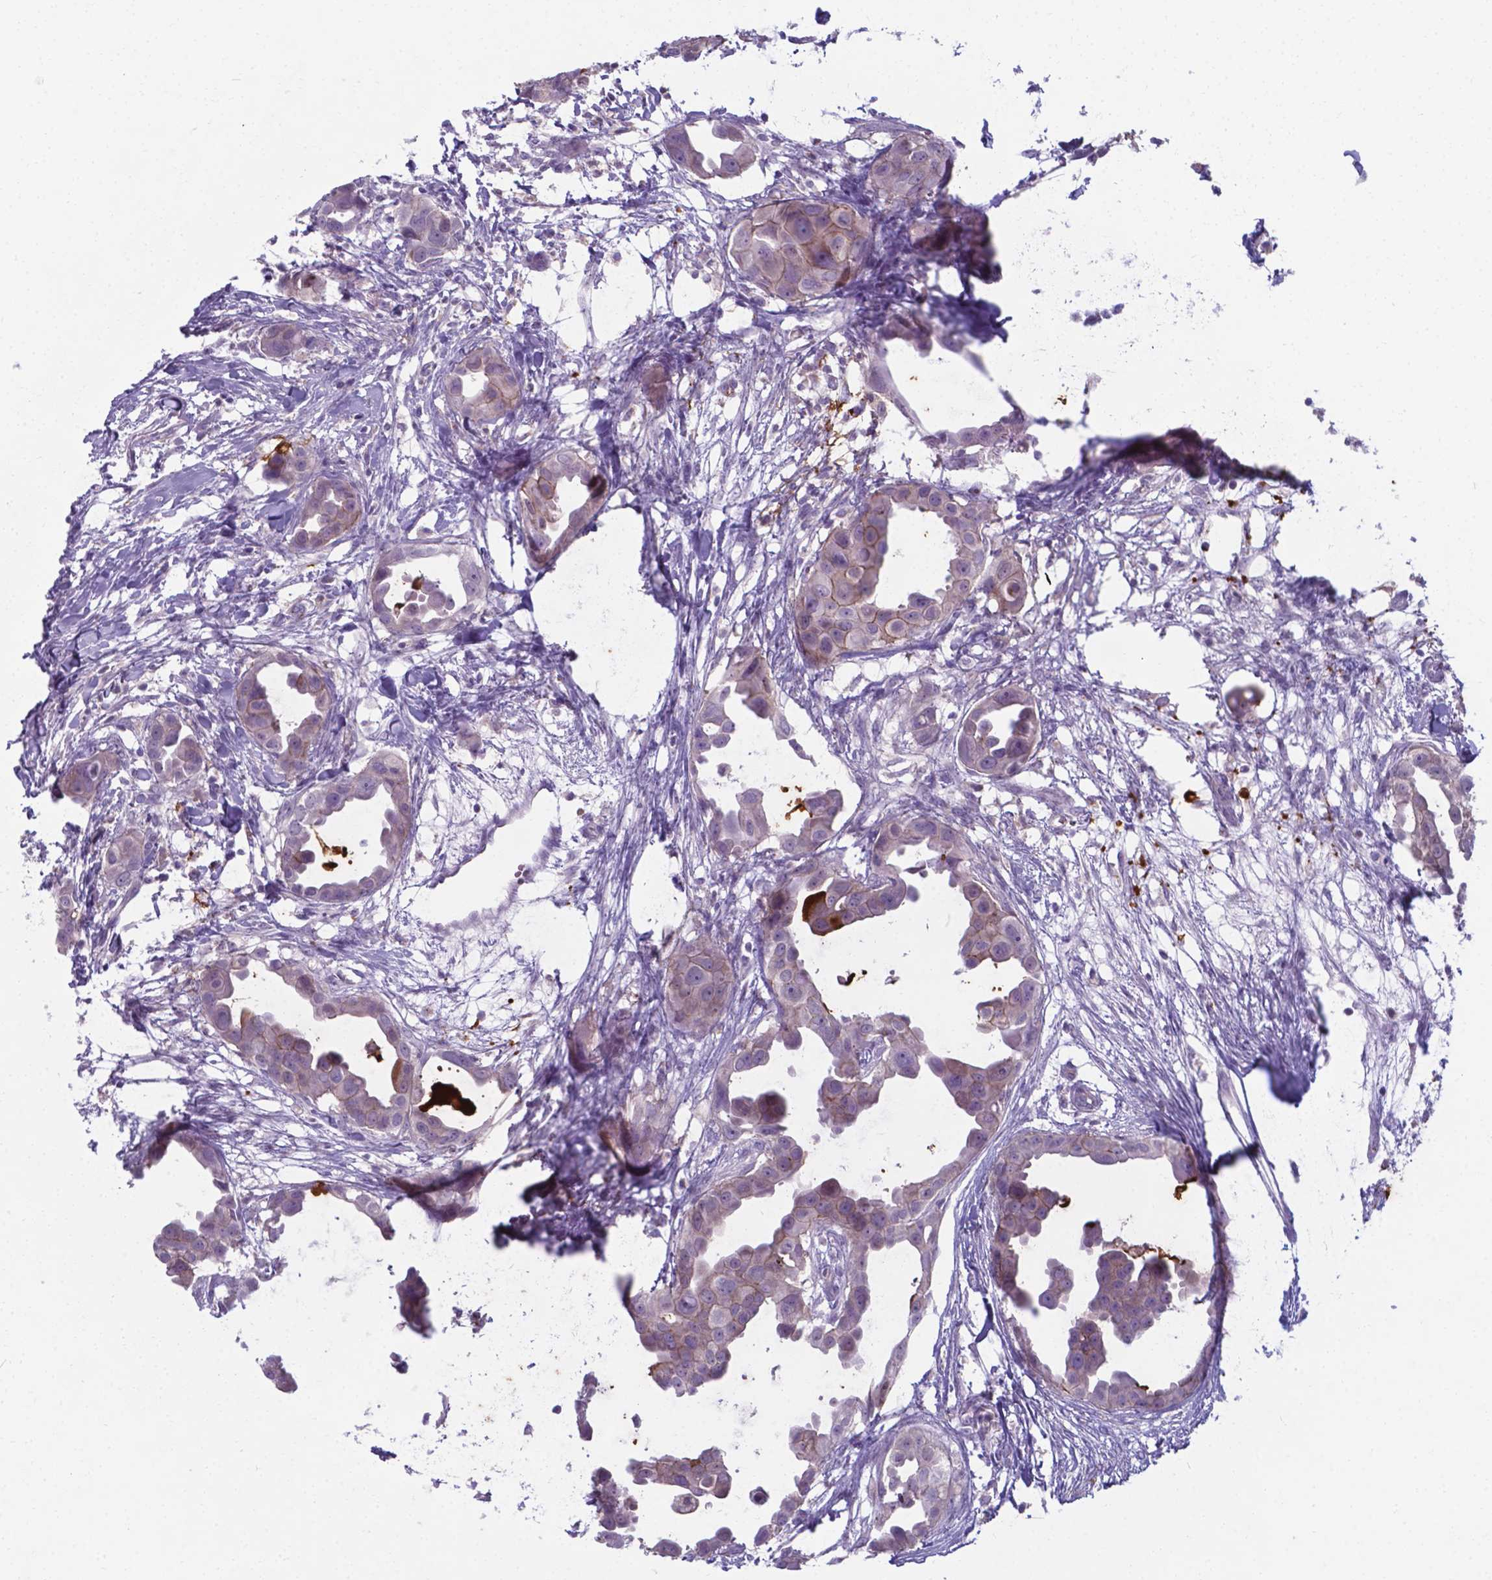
{"staining": {"intensity": "weak", "quantity": "<25%", "location": "cytoplasmic/membranous"}, "tissue": "breast cancer", "cell_type": "Tumor cells", "image_type": "cancer", "snomed": [{"axis": "morphology", "description": "Duct carcinoma"}, {"axis": "topography", "description": "Breast"}], "caption": "This is a photomicrograph of IHC staining of breast cancer, which shows no staining in tumor cells.", "gene": "AP5B1", "patient": {"sex": "female", "age": 38}}